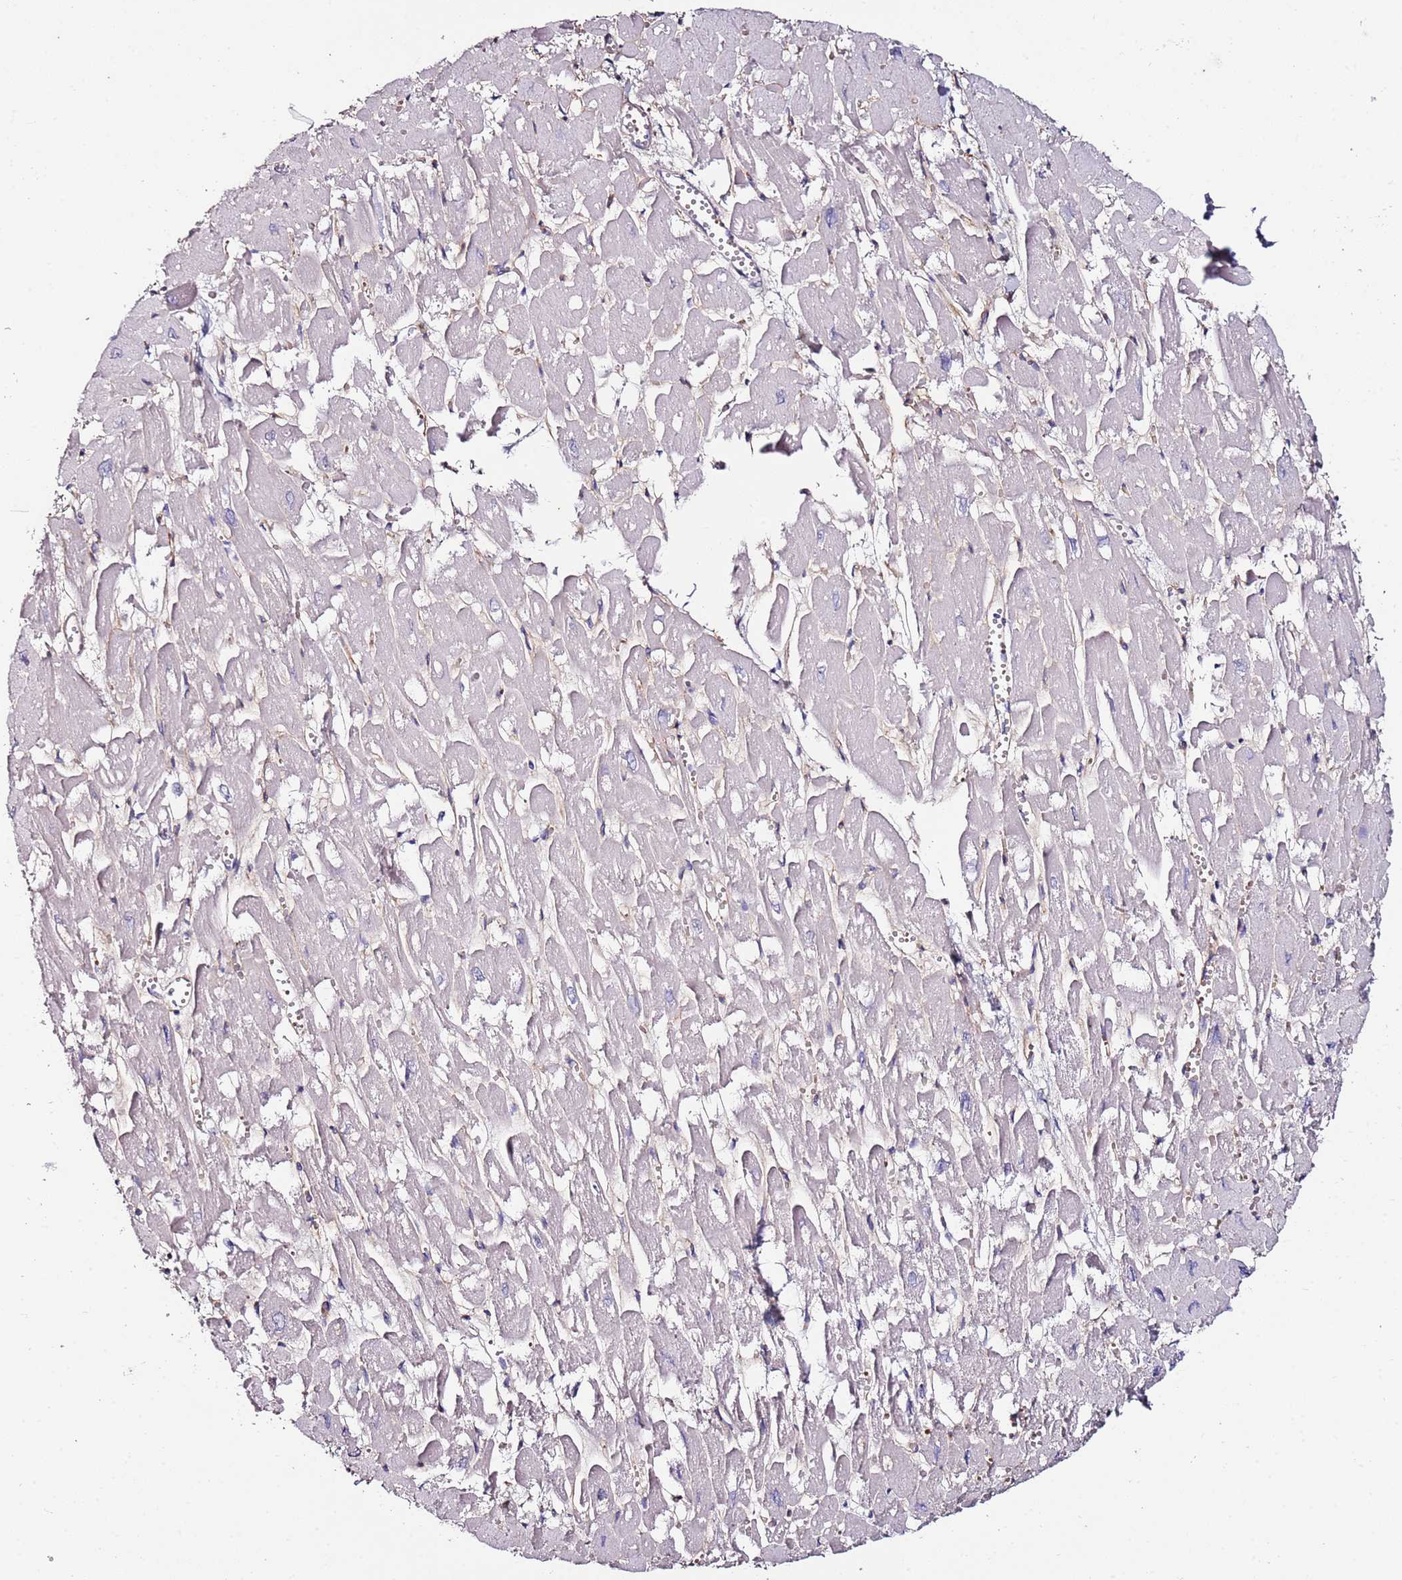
{"staining": {"intensity": "negative", "quantity": "none", "location": "none"}, "tissue": "heart muscle", "cell_type": "Cardiomyocytes", "image_type": "normal", "snomed": [{"axis": "morphology", "description": "Normal tissue, NOS"}, {"axis": "topography", "description": "Heart"}], "caption": "The histopathology image reveals no significant positivity in cardiomyocytes of heart muscle.", "gene": "C3orf80", "patient": {"sex": "male", "age": 54}}